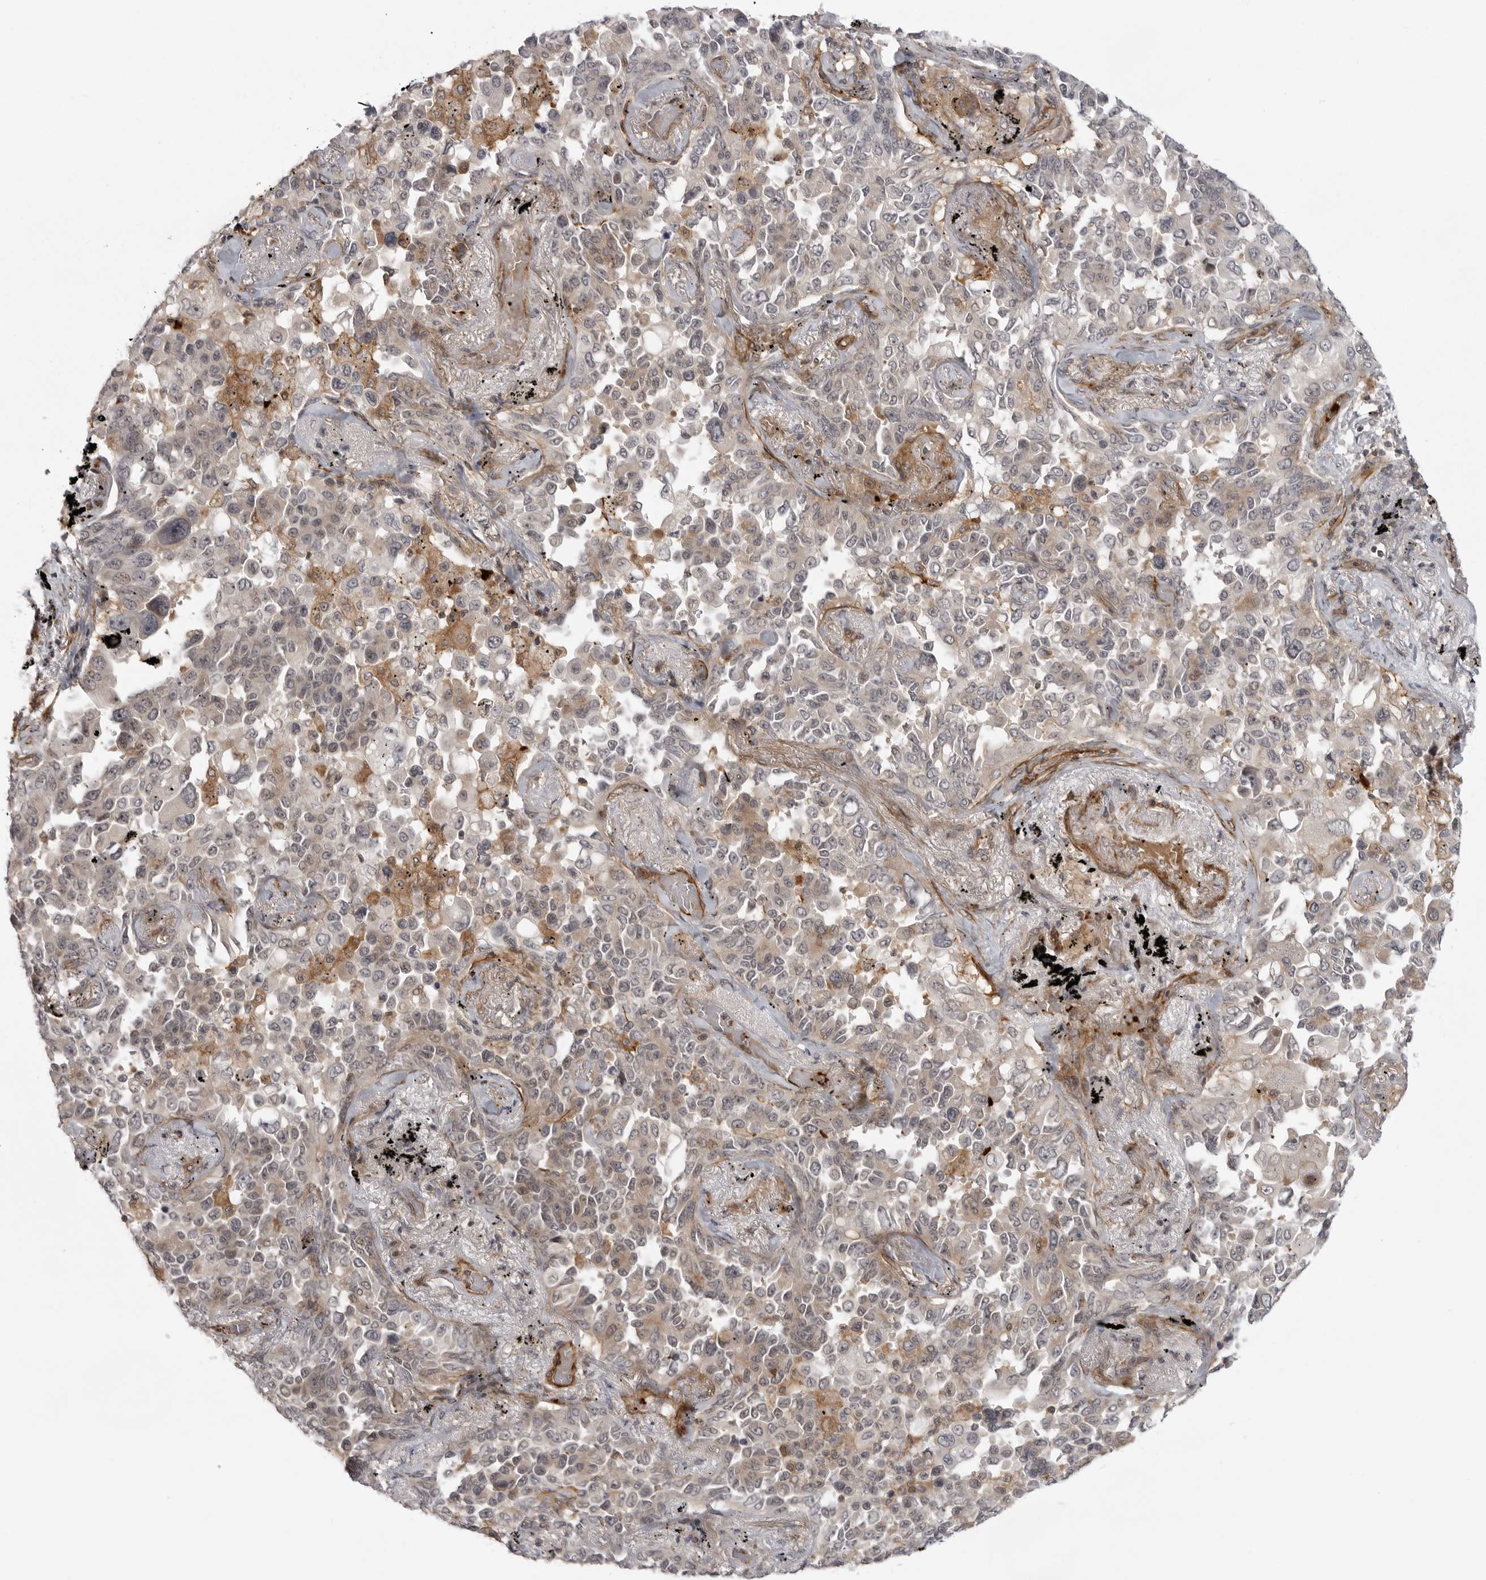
{"staining": {"intensity": "weak", "quantity": "<25%", "location": "cytoplasmic/membranous"}, "tissue": "lung cancer", "cell_type": "Tumor cells", "image_type": "cancer", "snomed": [{"axis": "morphology", "description": "Adenocarcinoma, NOS"}, {"axis": "topography", "description": "Lung"}], "caption": "Tumor cells are negative for protein expression in human lung adenocarcinoma.", "gene": "TUT4", "patient": {"sex": "female", "age": 67}}